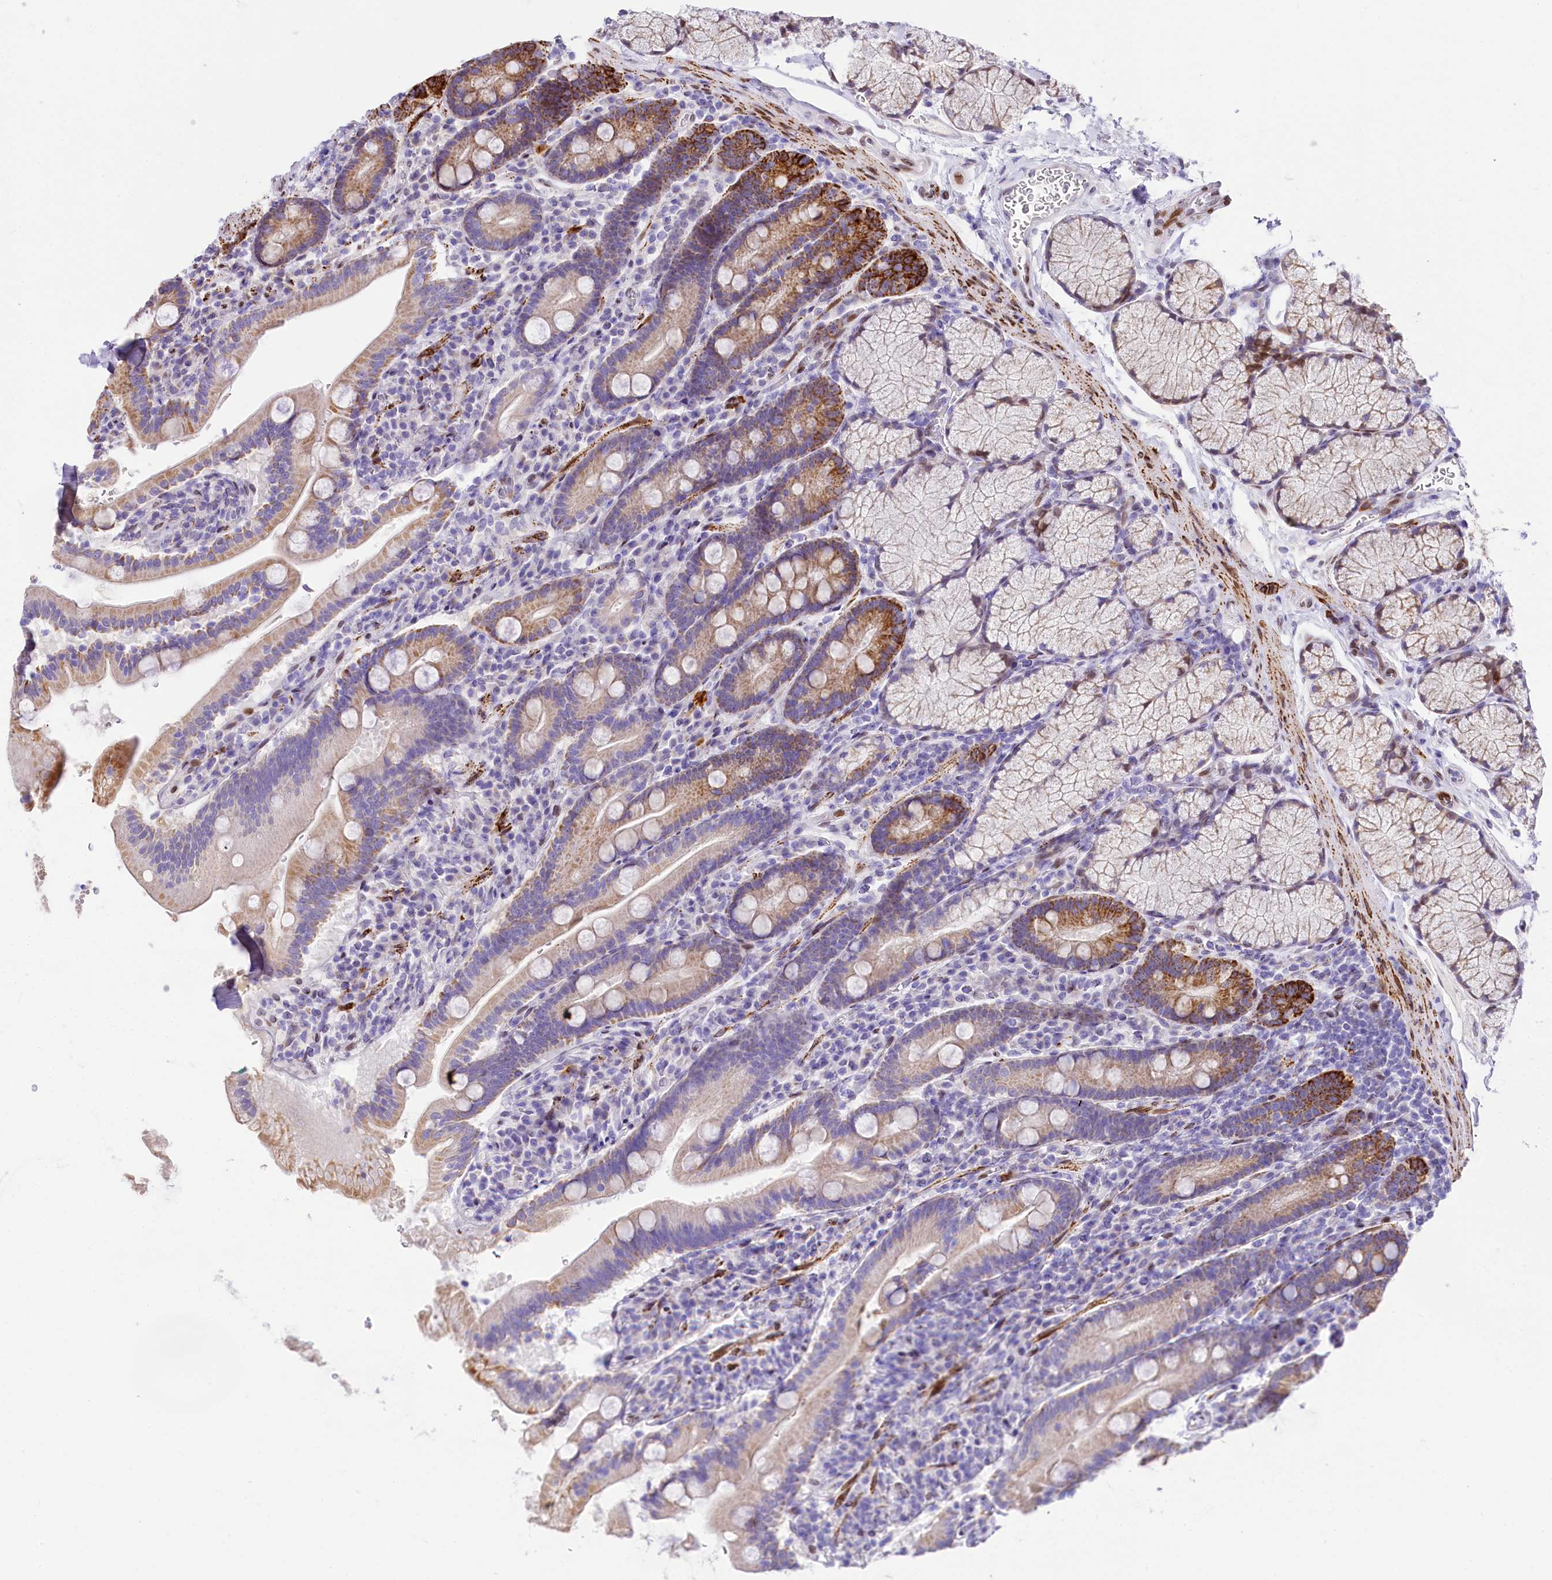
{"staining": {"intensity": "strong", "quantity": "<25%", "location": "cytoplasmic/membranous"}, "tissue": "duodenum", "cell_type": "Glandular cells", "image_type": "normal", "snomed": [{"axis": "morphology", "description": "Normal tissue, NOS"}, {"axis": "topography", "description": "Duodenum"}], "caption": "Approximately <25% of glandular cells in normal duodenum reveal strong cytoplasmic/membranous protein expression as visualized by brown immunohistochemical staining.", "gene": "PPIP5K2", "patient": {"sex": "male", "age": 35}}